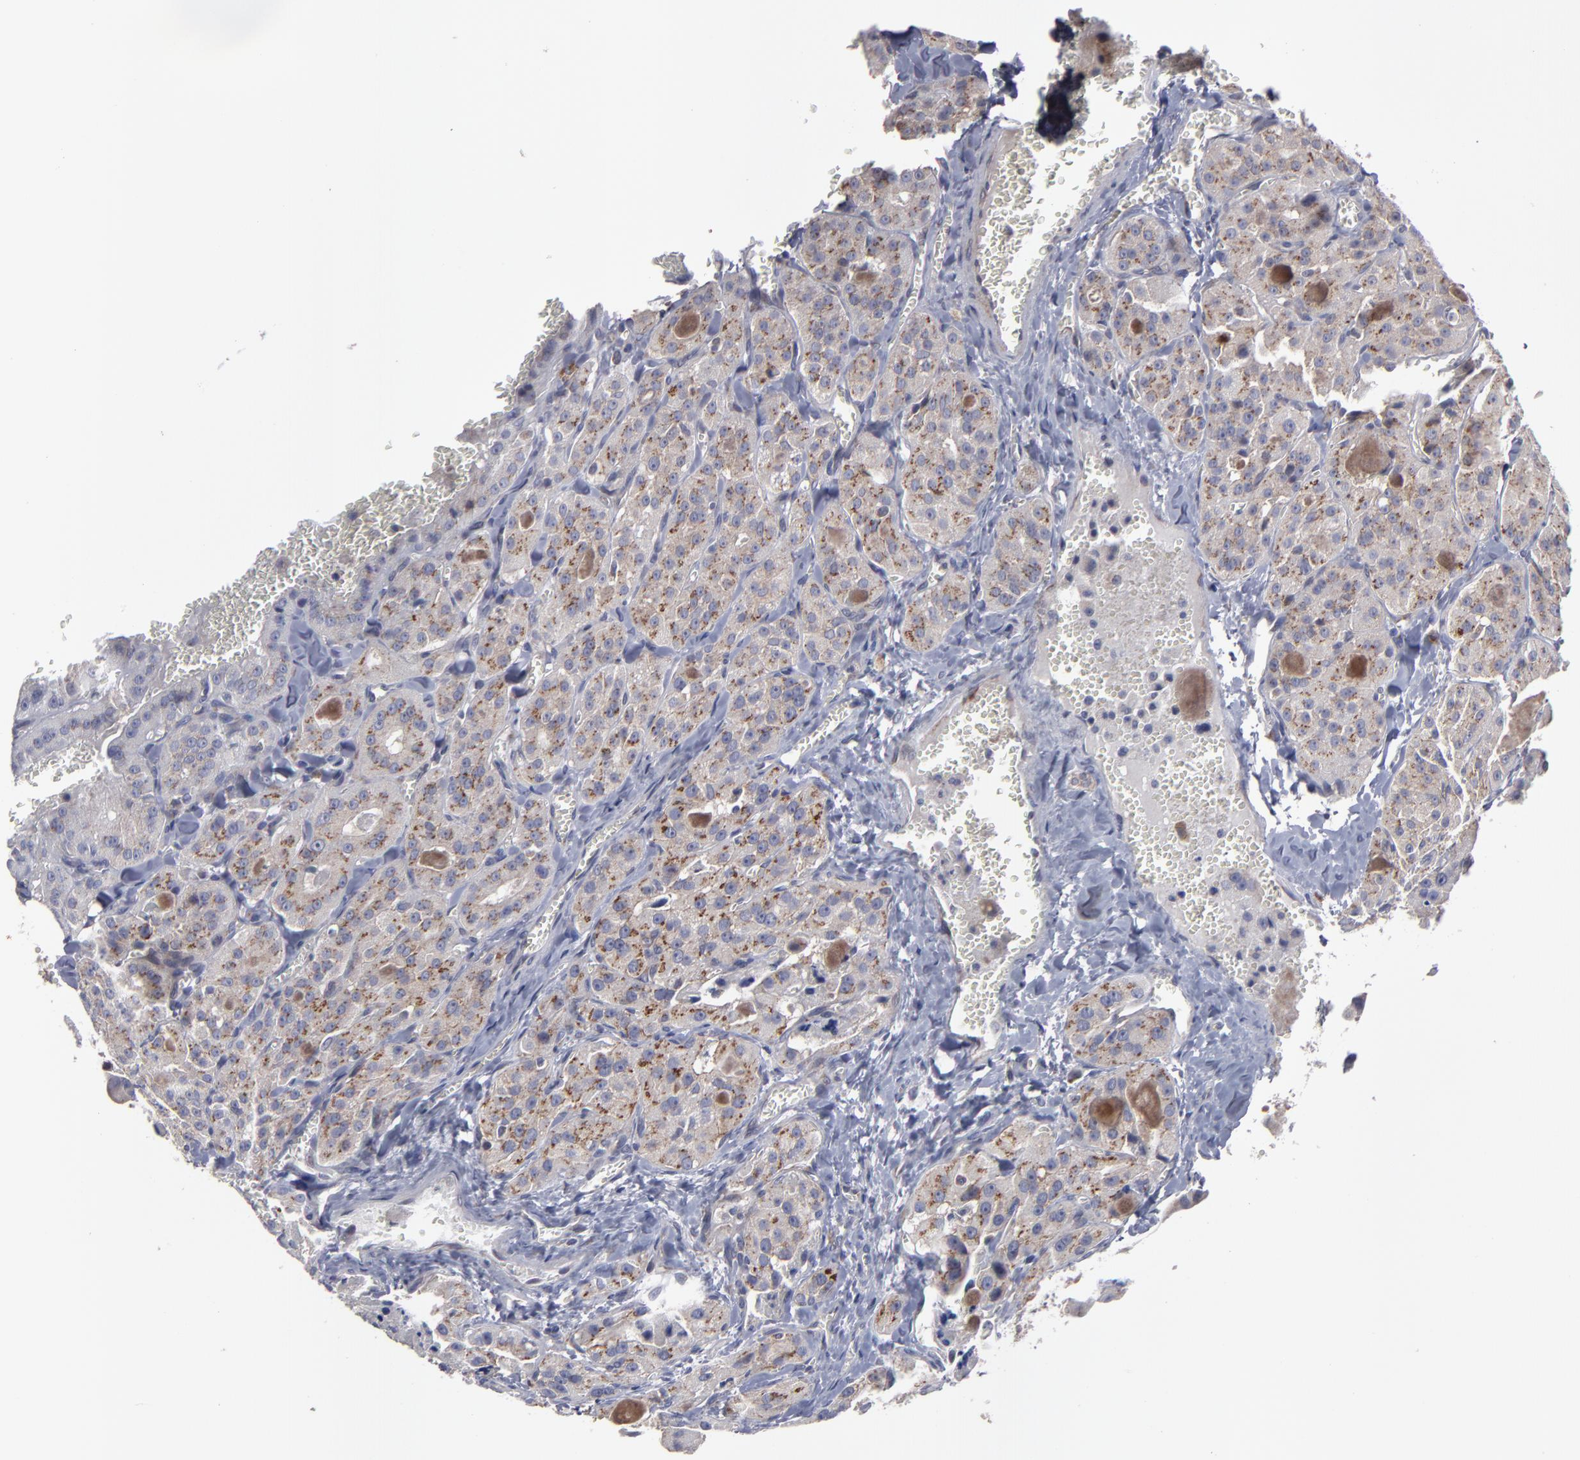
{"staining": {"intensity": "moderate", "quantity": "25%-75%", "location": "cytoplasmic/membranous"}, "tissue": "thyroid cancer", "cell_type": "Tumor cells", "image_type": "cancer", "snomed": [{"axis": "morphology", "description": "Carcinoma, NOS"}, {"axis": "topography", "description": "Thyroid gland"}], "caption": "Approximately 25%-75% of tumor cells in human thyroid carcinoma reveal moderate cytoplasmic/membranous protein staining as visualized by brown immunohistochemical staining.", "gene": "SND1", "patient": {"sex": "male", "age": 76}}